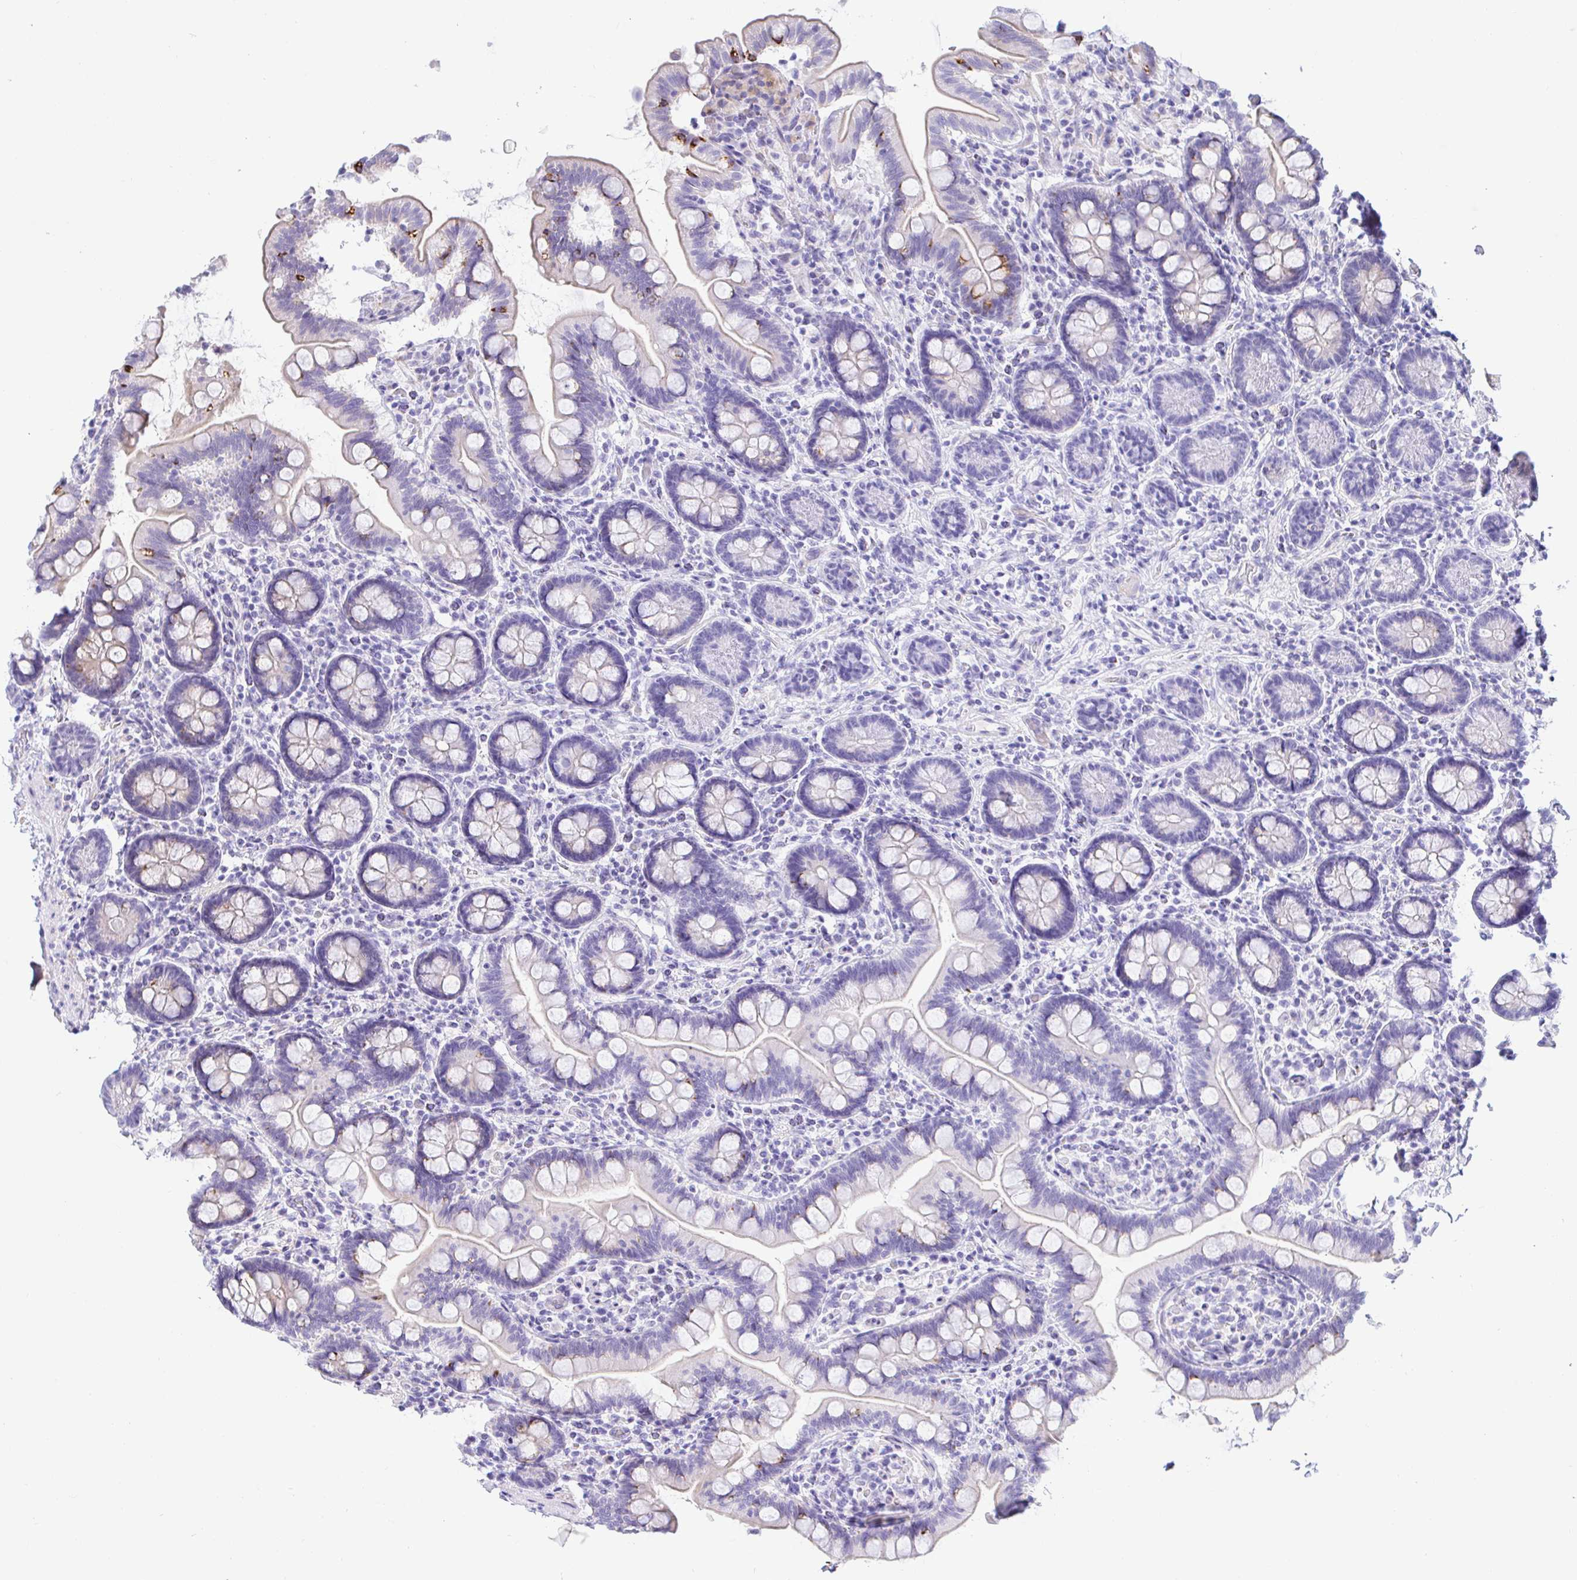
{"staining": {"intensity": "moderate", "quantity": "<25%", "location": "cytoplasmic/membranous"}, "tissue": "small intestine", "cell_type": "Glandular cells", "image_type": "normal", "snomed": [{"axis": "morphology", "description": "Normal tissue, NOS"}, {"axis": "topography", "description": "Small intestine"}], "caption": "Small intestine was stained to show a protein in brown. There is low levels of moderate cytoplasmic/membranous expression in about <25% of glandular cells.", "gene": "PINLYP", "patient": {"sex": "female", "age": 64}}